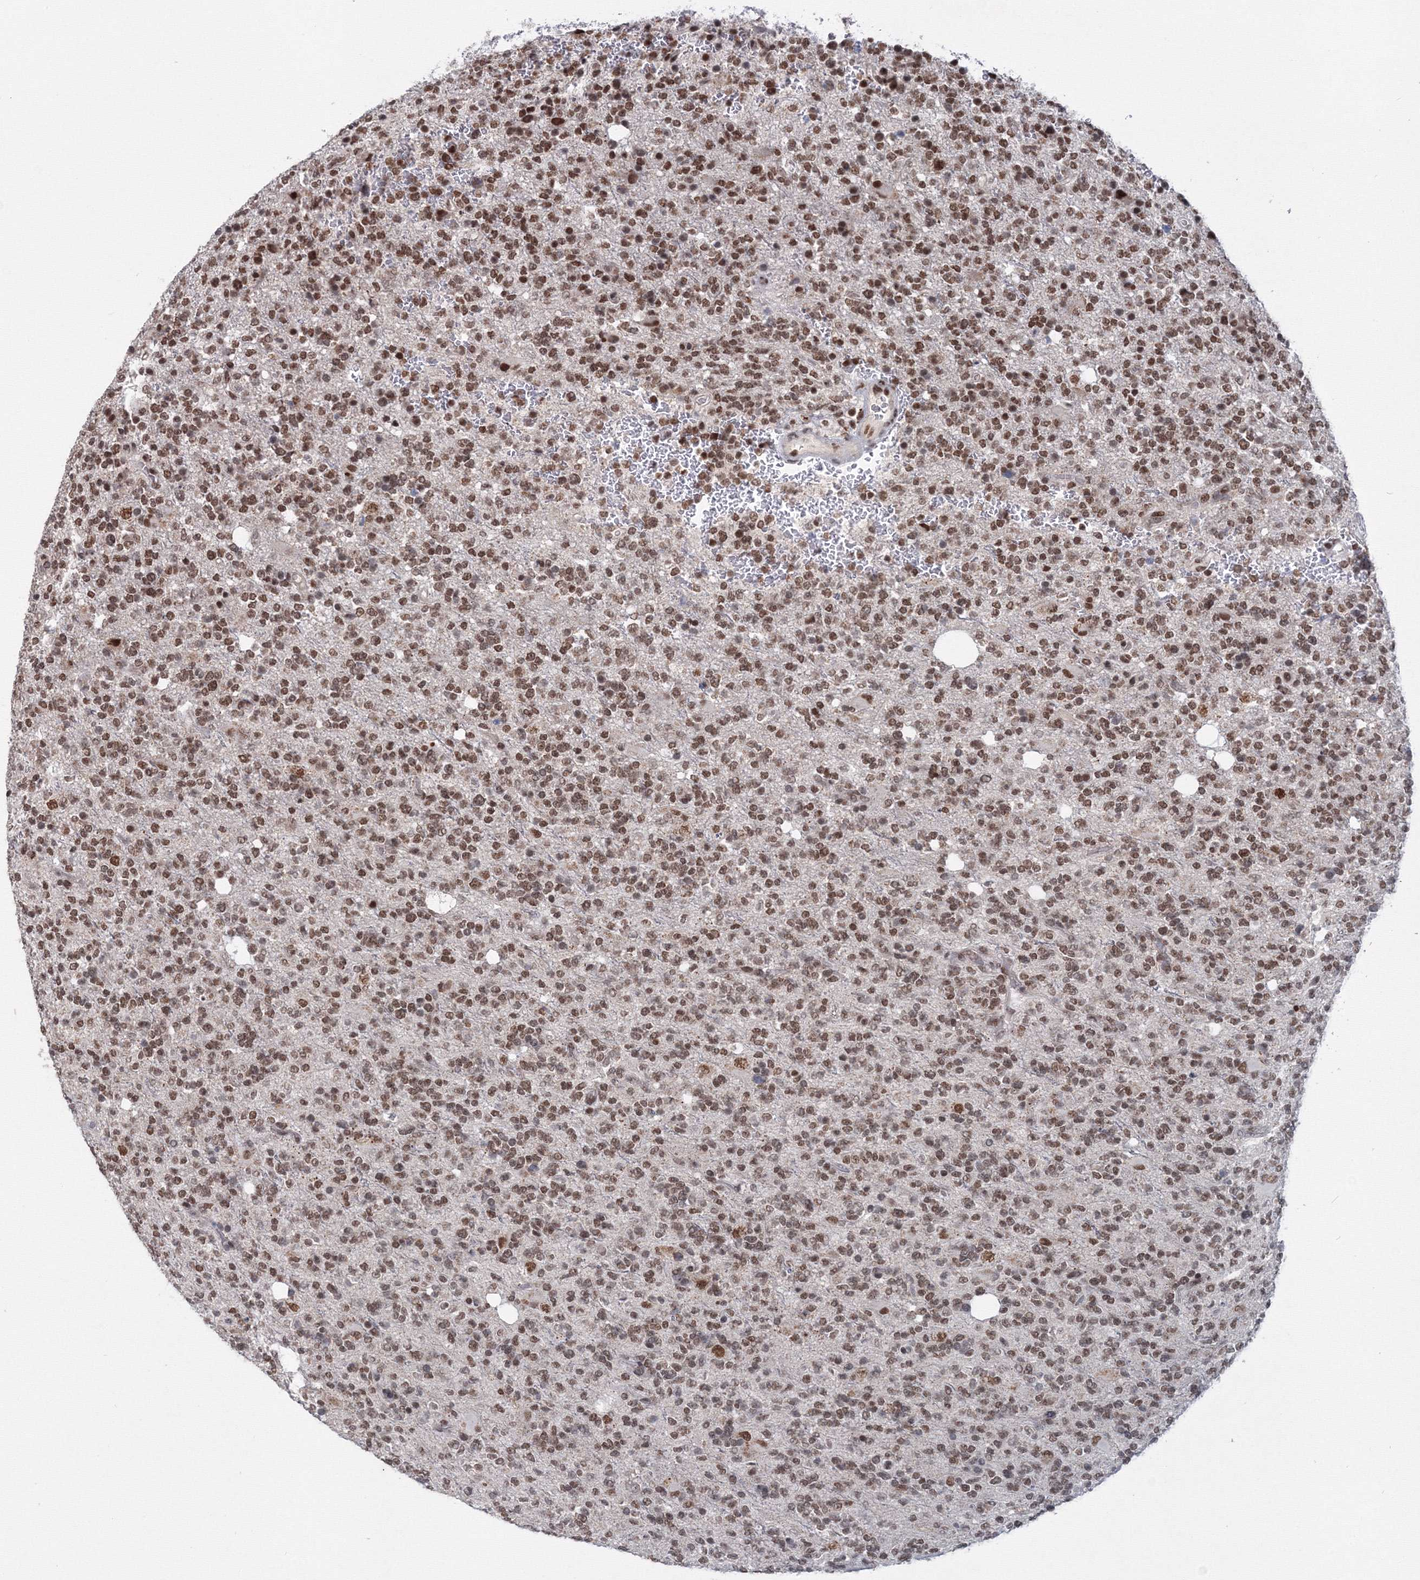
{"staining": {"intensity": "moderate", "quantity": ">75%", "location": "nuclear"}, "tissue": "glioma", "cell_type": "Tumor cells", "image_type": "cancer", "snomed": [{"axis": "morphology", "description": "Glioma, malignant, High grade"}, {"axis": "topography", "description": "Brain"}], "caption": "Tumor cells exhibit moderate nuclear positivity in about >75% of cells in high-grade glioma (malignant).", "gene": "SF3B6", "patient": {"sex": "female", "age": 62}}